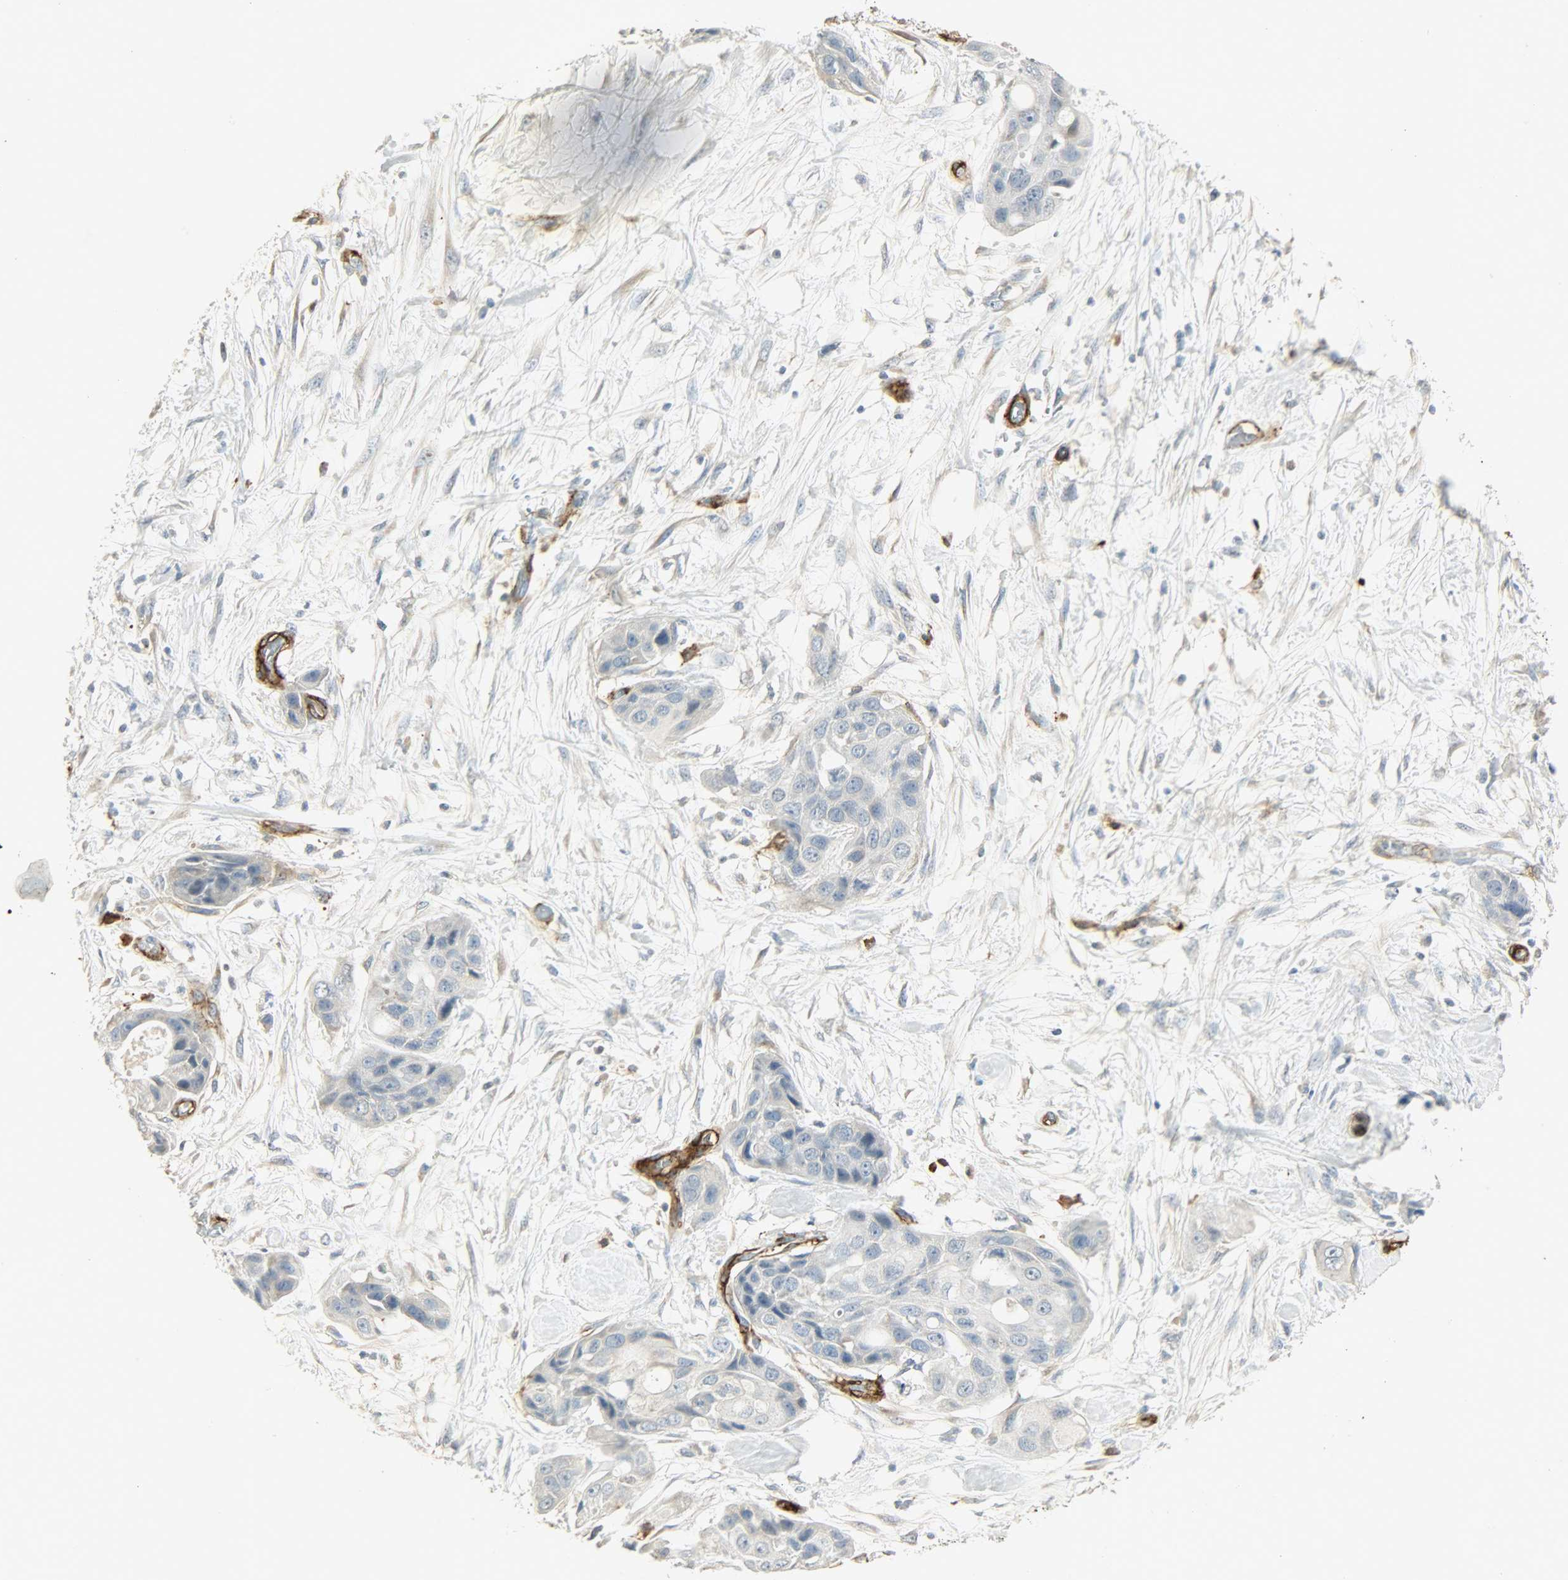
{"staining": {"intensity": "negative", "quantity": "none", "location": "none"}, "tissue": "pancreatic cancer", "cell_type": "Tumor cells", "image_type": "cancer", "snomed": [{"axis": "morphology", "description": "Adenocarcinoma, NOS"}, {"axis": "topography", "description": "Pancreas"}], "caption": "The micrograph displays no staining of tumor cells in adenocarcinoma (pancreatic).", "gene": "ENPEP", "patient": {"sex": "female", "age": 60}}